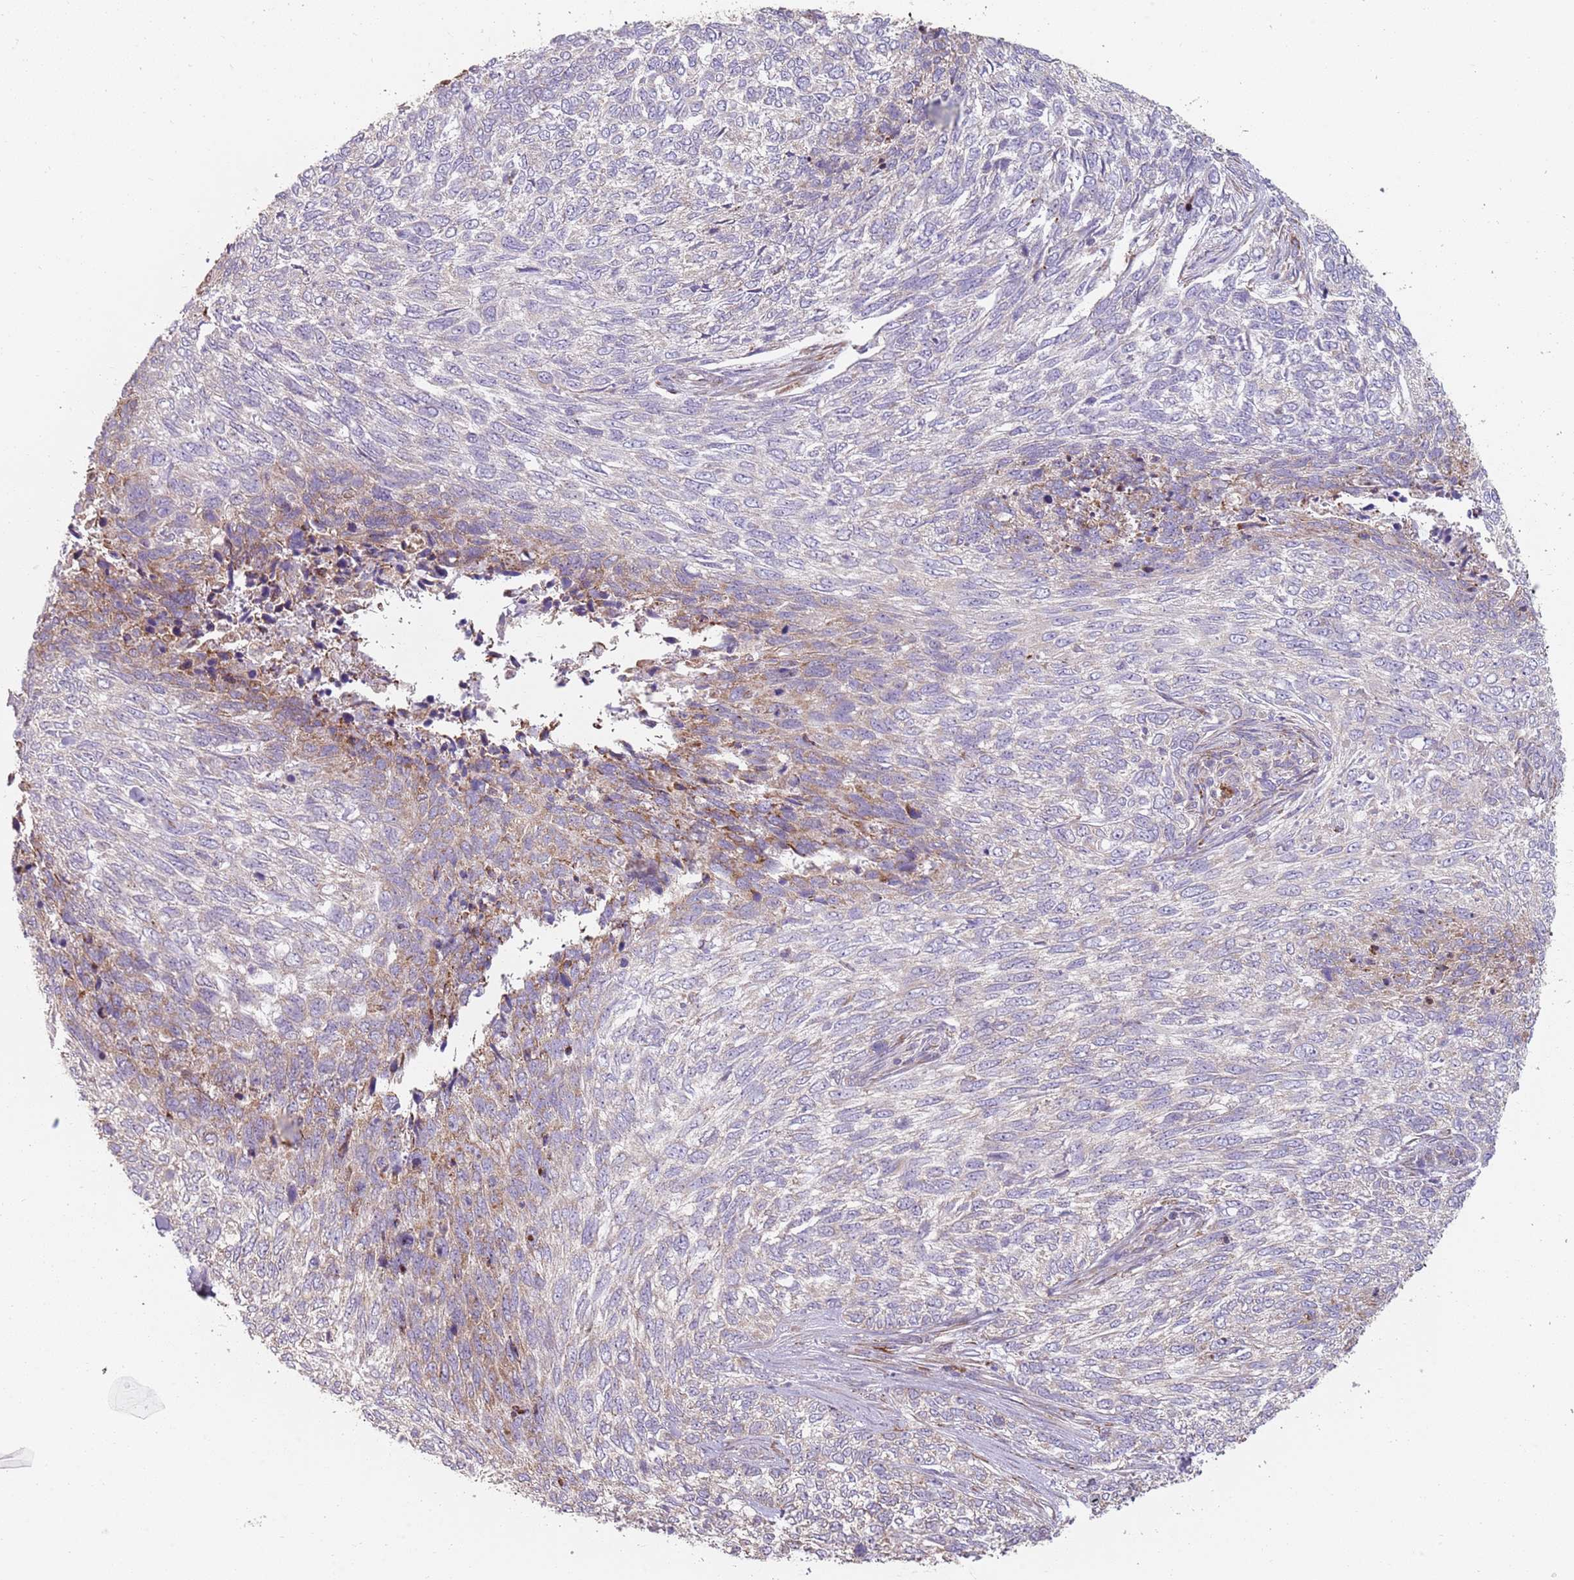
{"staining": {"intensity": "weak", "quantity": "<25%", "location": "cytoplasmic/membranous"}, "tissue": "skin cancer", "cell_type": "Tumor cells", "image_type": "cancer", "snomed": [{"axis": "morphology", "description": "Basal cell carcinoma"}, {"axis": "topography", "description": "Skin"}], "caption": "This is an IHC histopathology image of skin cancer (basal cell carcinoma). There is no expression in tumor cells.", "gene": "SPATA2", "patient": {"sex": "female", "age": 65}}